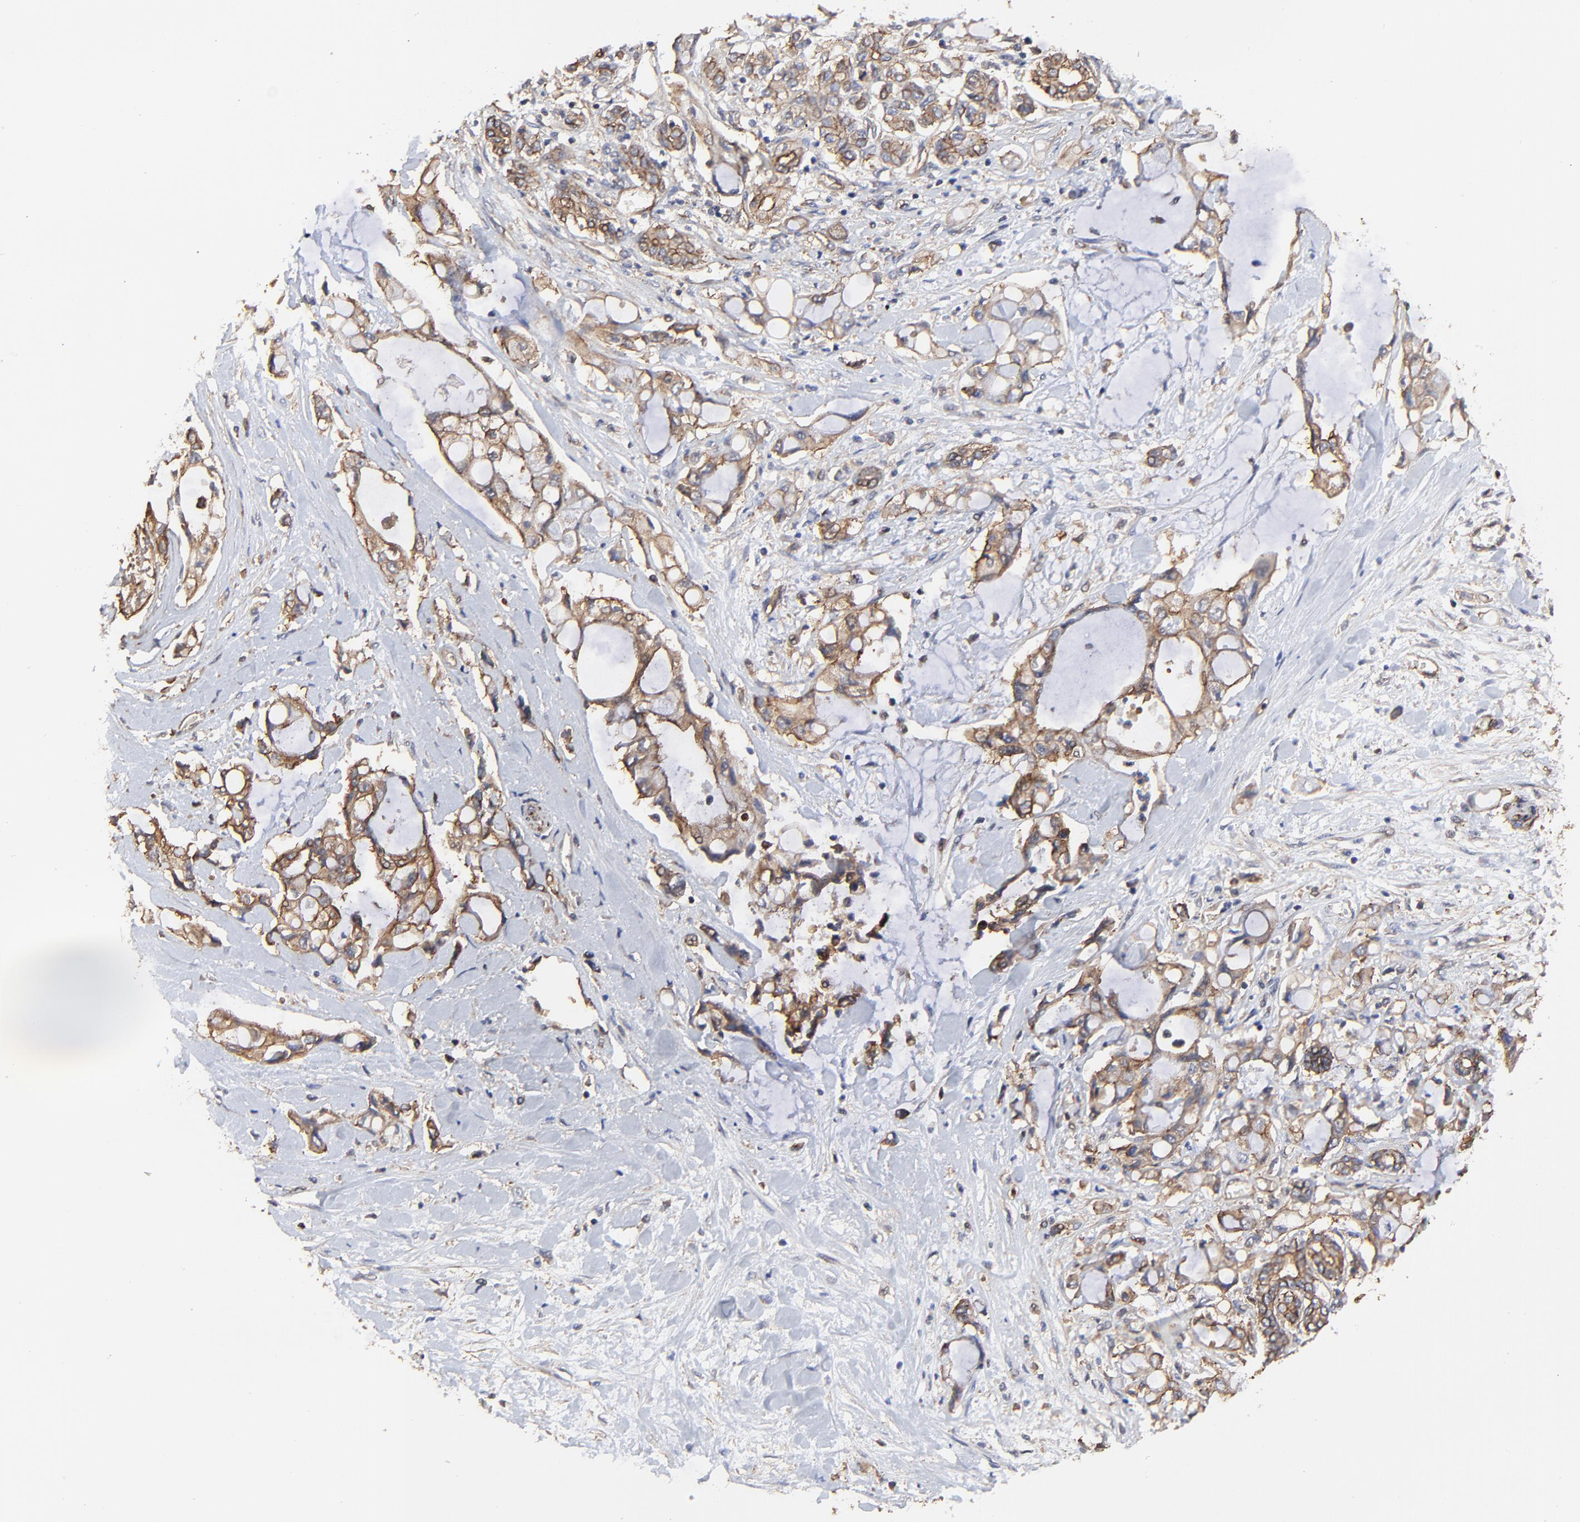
{"staining": {"intensity": "moderate", "quantity": "25%-75%", "location": "cytoplasmic/membranous"}, "tissue": "pancreatic cancer", "cell_type": "Tumor cells", "image_type": "cancer", "snomed": [{"axis": "morphology", "description": "Adenocarcinoma, NOS"}, {"axis": "topography", "description": "Pancreas"}], "caption": "Pancreatic cancer (adenocarcinoma) tissue exhibits moderate cytoplasmic/membranous positivity in about 25%-75% of tumor cells", "gene": "ARMT1", "patient": {"sex": "female", "age": 70}}